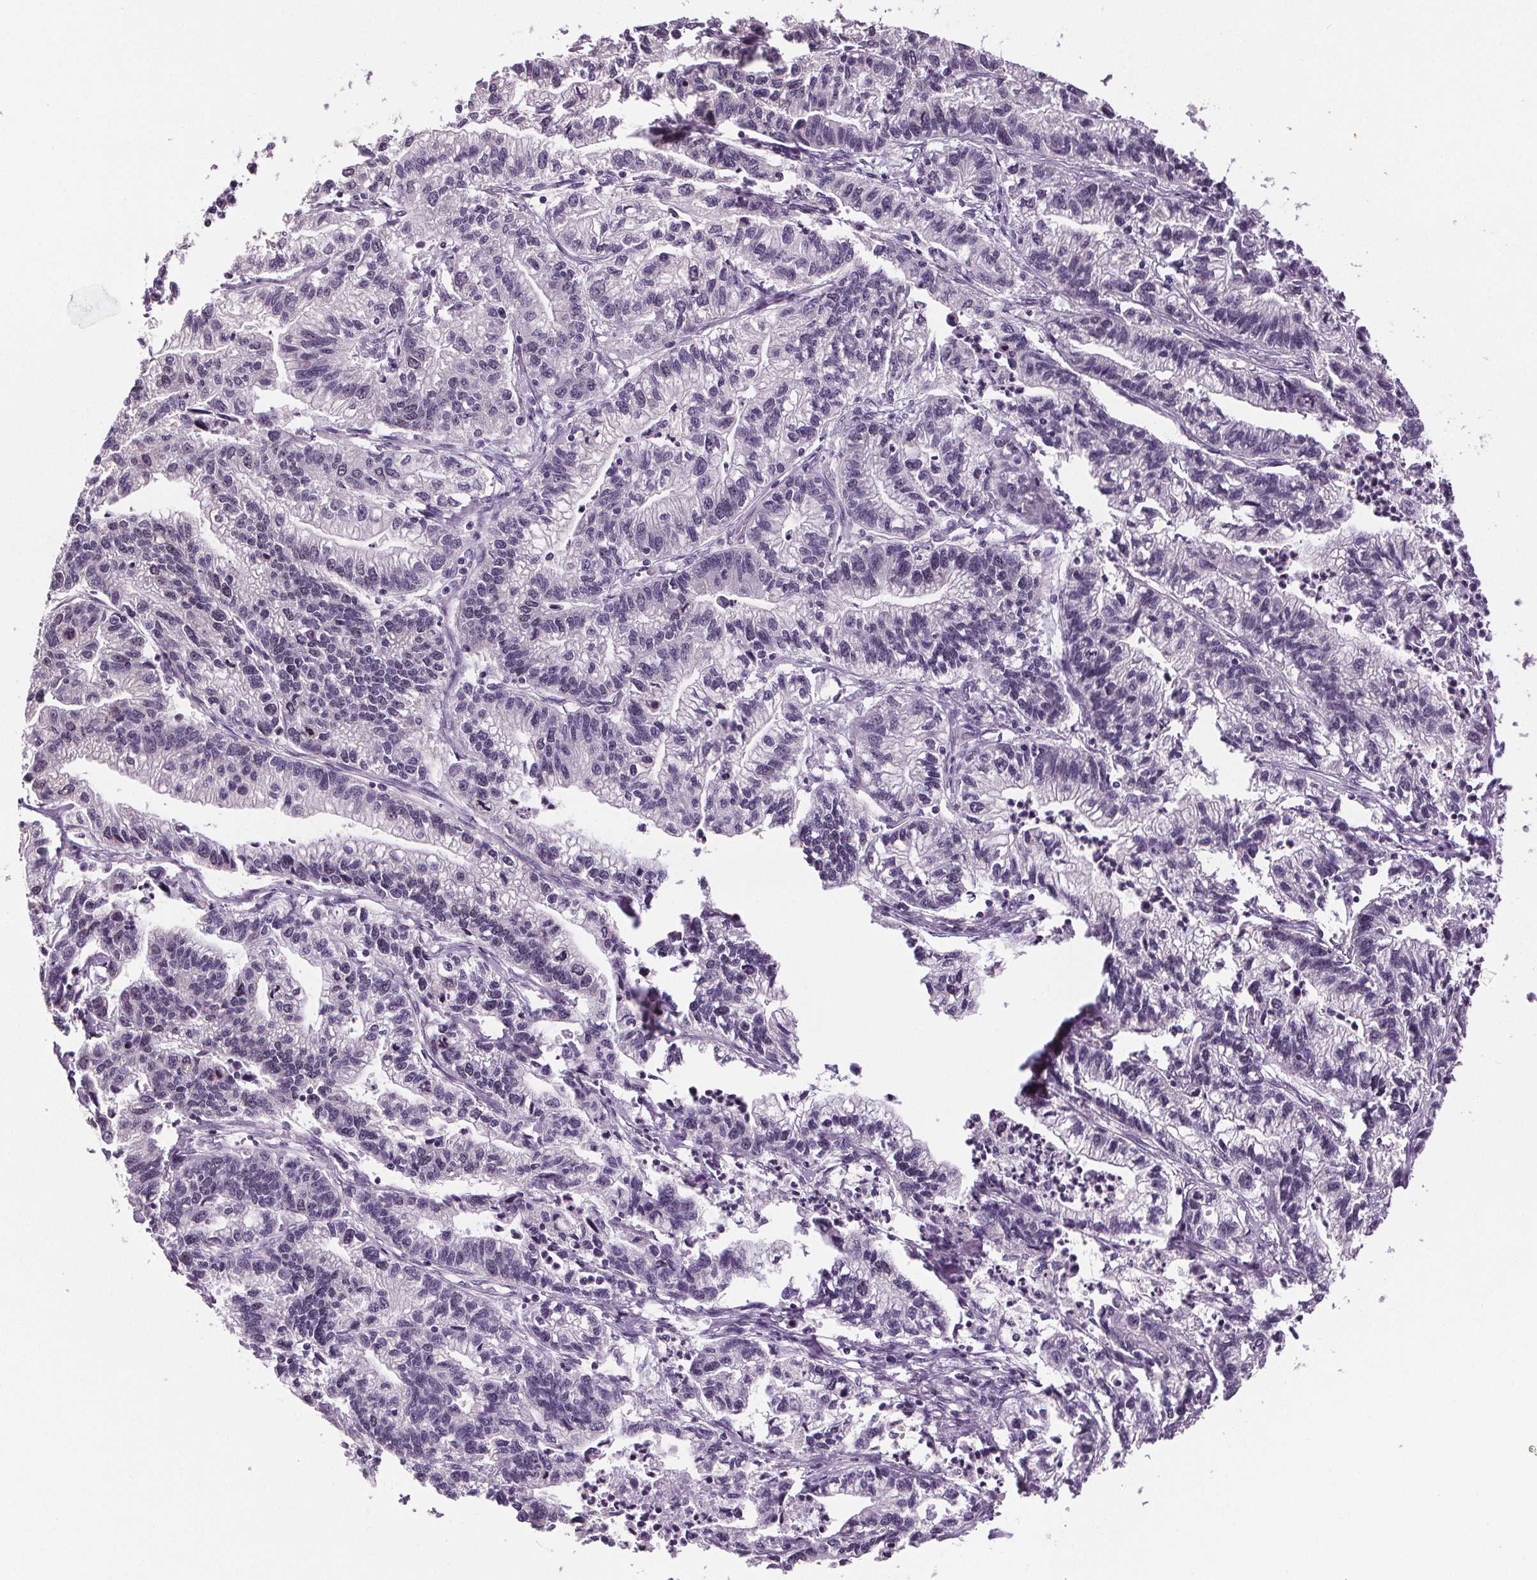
{"staining": {"intensity": "negative", "quantity": "none", "location": "none"}, "tissue": "stomach cancer", "cell_type": "Tumor cells", "image_type": "cancer", "snomed": [{"axis": "morphology", "description": "Adenocarcinoma, NOS"}, {"axis": "topography", "description": "Stomach"}], "caption": "An immunohistochemistry histopathology image of adenocarcinoma (stomach) is shown. There is no staining in tumor cells of adenocarcinoma (stomach).", "gene": "CENPF", "patient": {"sex": "male", "age": 83}}